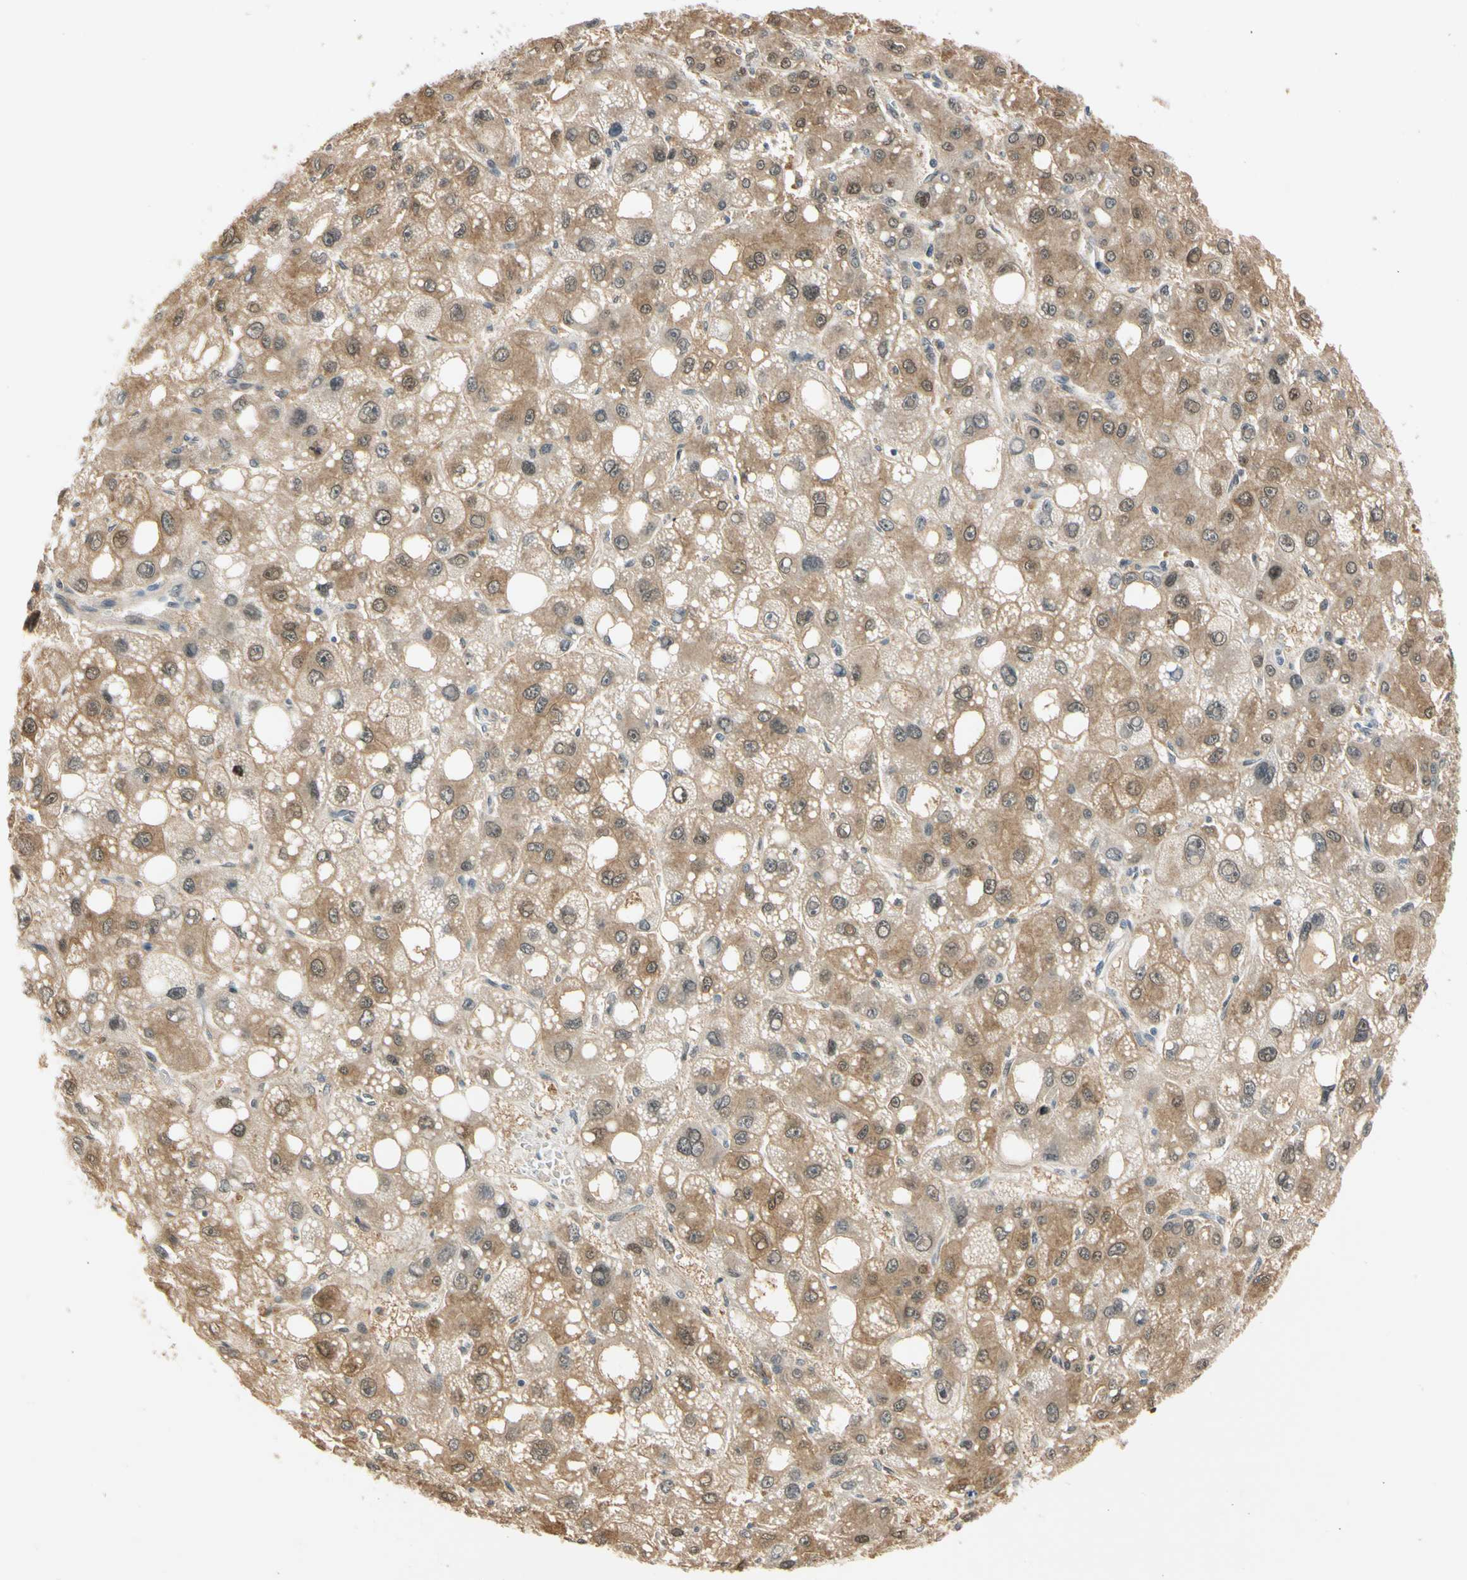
{"staining": {"intensity": "moderate", "quantity": ">75%", "location": "cytoplasmic/membranous,nuclear"}, "tissue": "liver cancer", "cell_type": "Tumor cells", "image_type": "cancer", "snomed": [{"axis": "morphology", "description": "Carcinoma, Hepatocellular, NOS"}, {"axis": "topography", "description": "Liver"}], "caption": "A micrograph of human hepatocellular carcinoma (liver) stained for a protein displays moderate cytoplasmic/membranous and nuclear brown staining in tumor cells.", "gene": "RIOX2", "patient": {"sex": "male", "age": 55}}